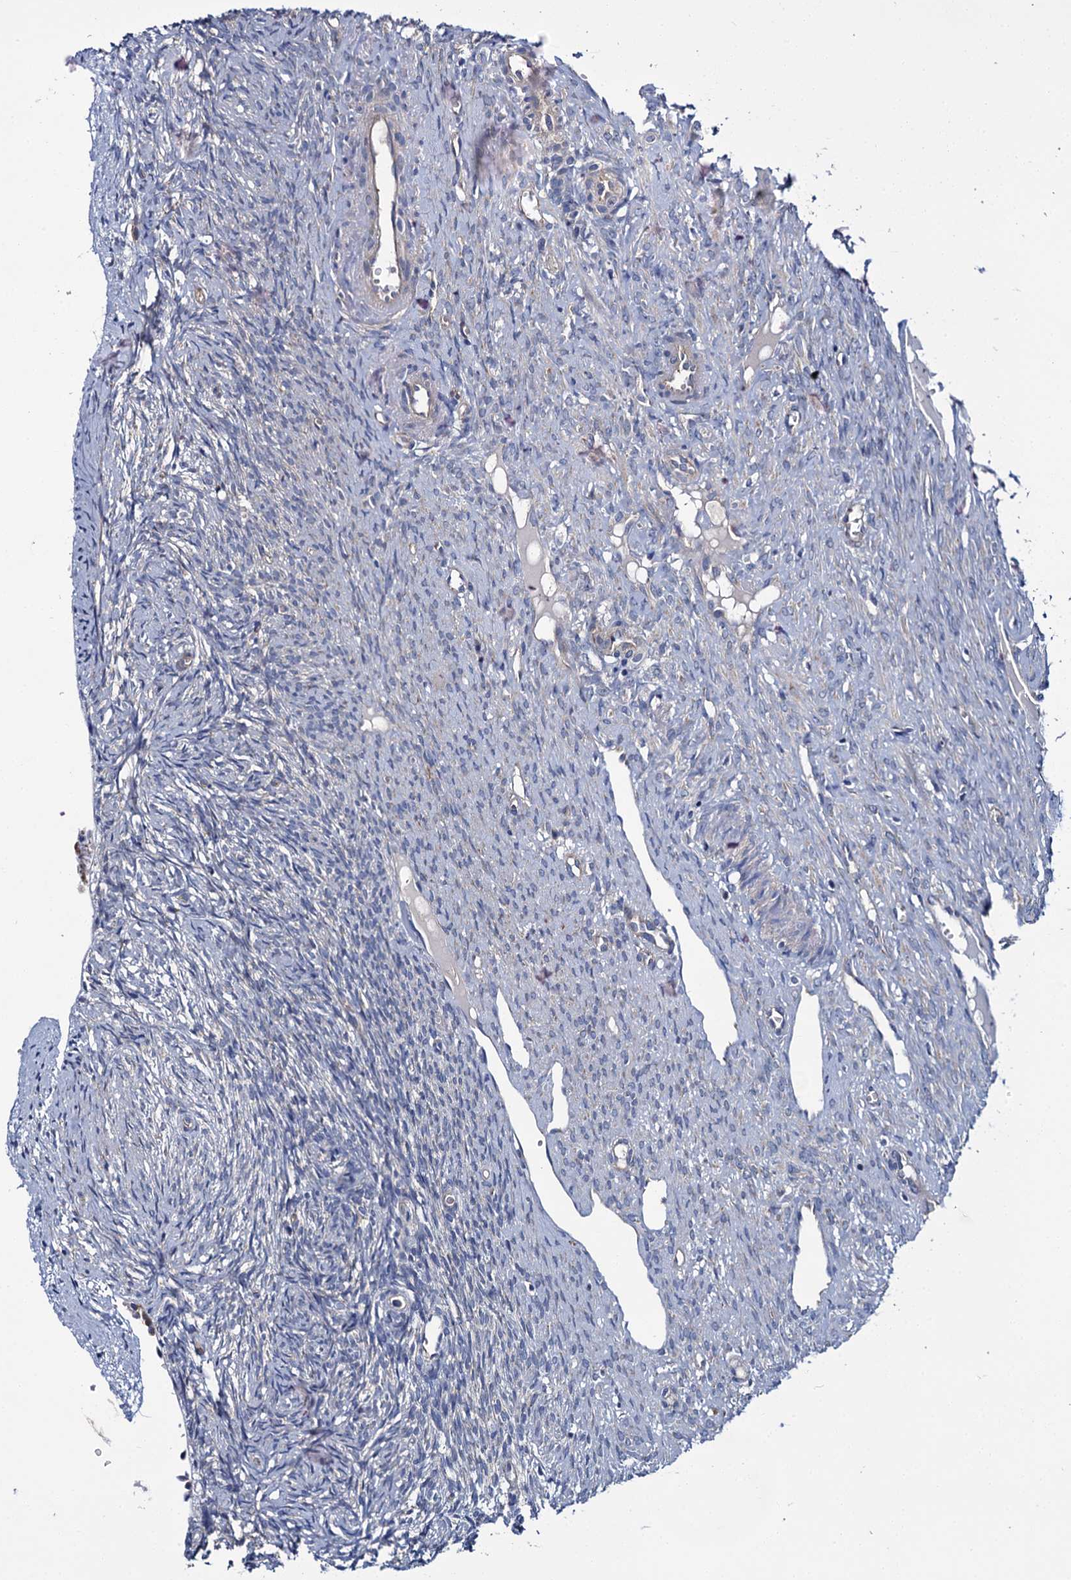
{"staining": {"intensity": "negative", "quantity": "none", "location": "none"}, "tissue": "ovary", "cell_type": "Ovarian stroma cells", "image_type": "normal", "snomed": [{"axis": "morphology", "description": "Normal tissue, NOS"}, {"axis": "topography", "description": "Ovary"}], "caption": "The micrograph demonstrates no staining of ovarian stroma cells in benign ovary.", "gene": "CEP295", "patient": {"sex": "female", "age": 51}}